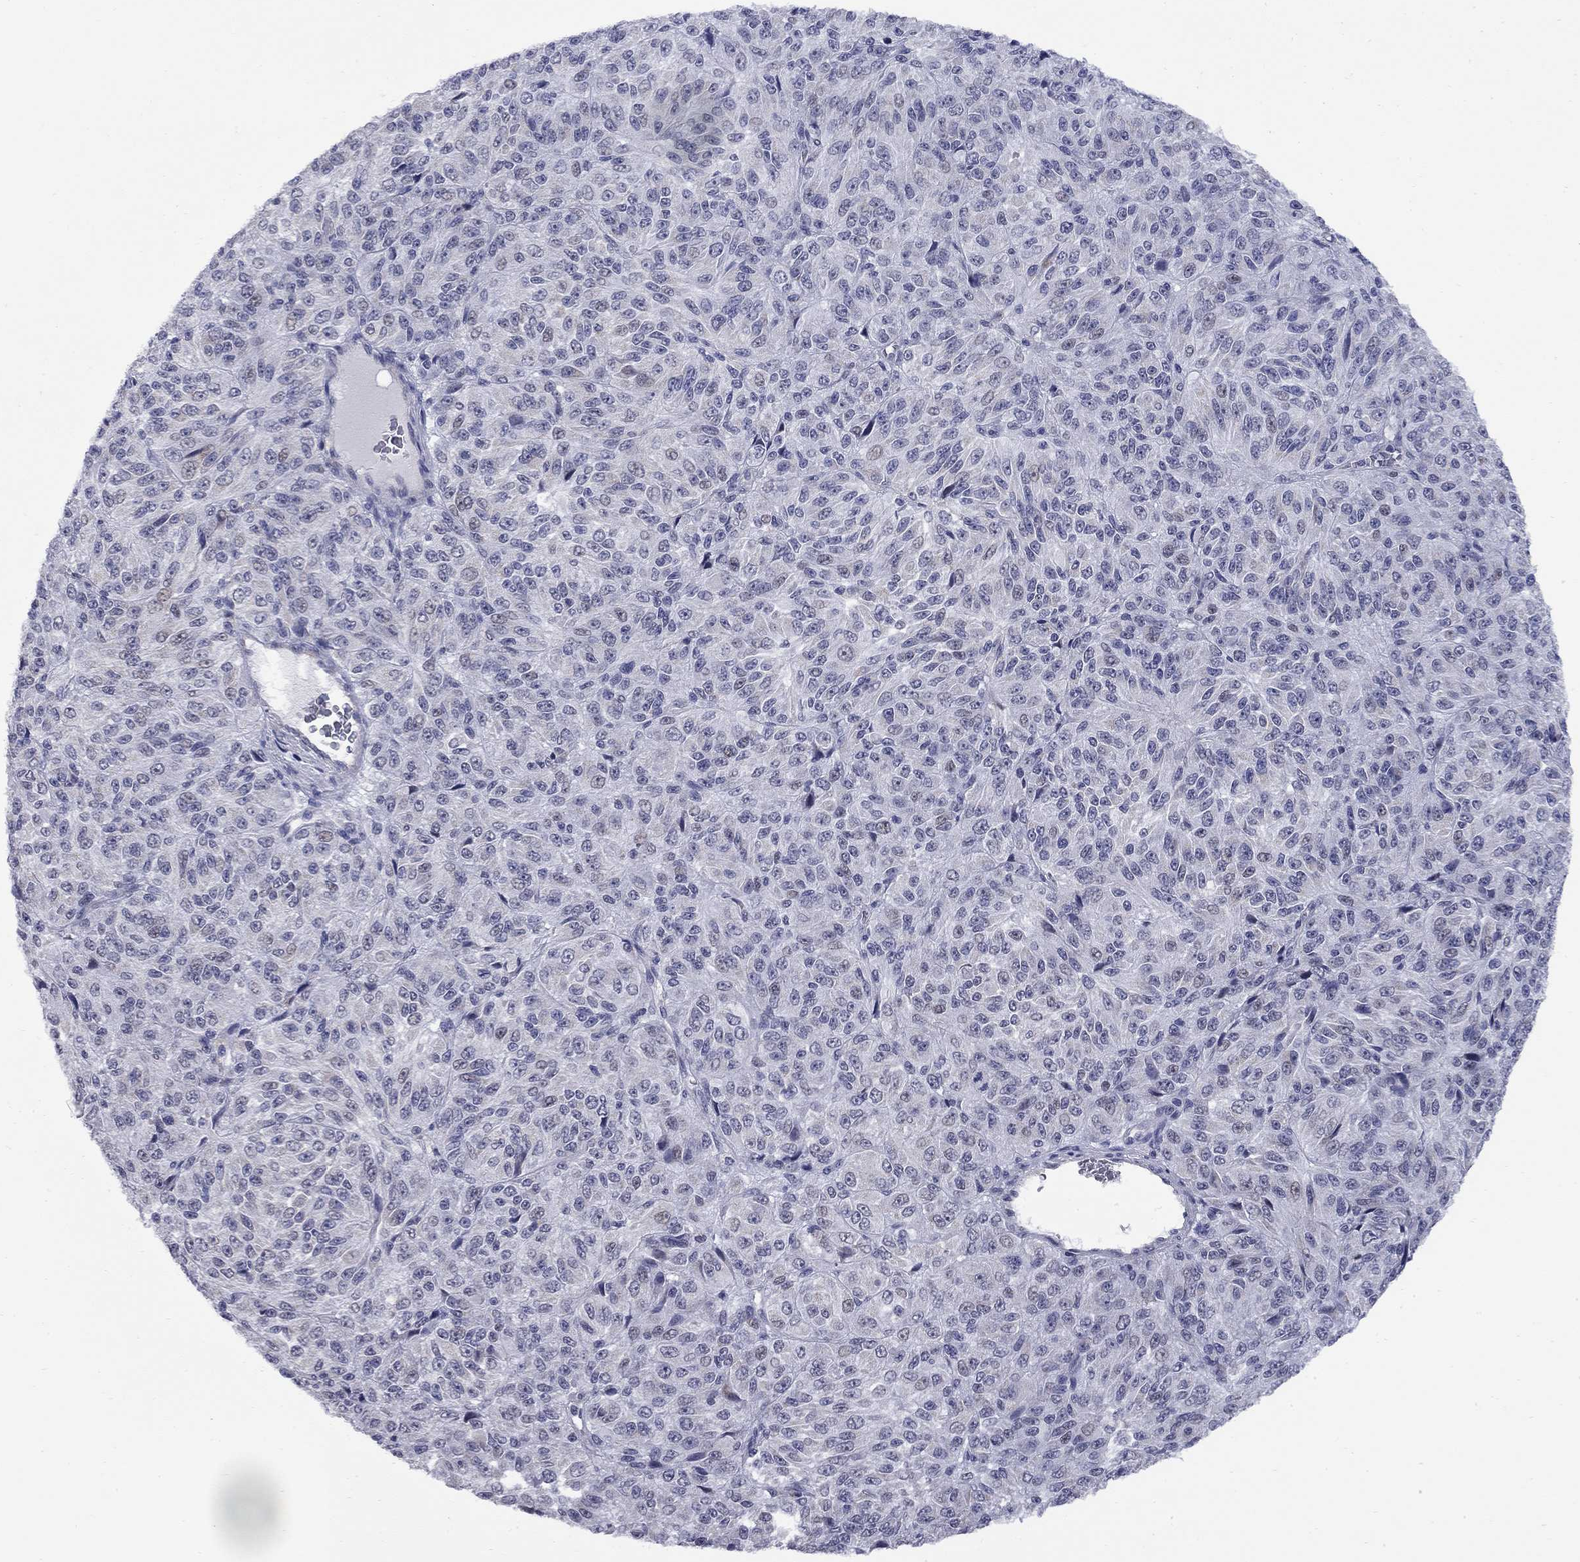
{"staining": {"intensity": "negative", "quantity": "none", "location": "none"}, "tissue": "melanoma", "cell_type": "Tumor cells", "image_type": "cancer", "snomed": [{"axis": "morphology", "description": "Malignant melanoma, Metastatic site"}, {"axis": "topography", "description": "Brain"}], "caption": "DAB (3,3'-diaminobenzidine) immunohistochemical staining of human malignant melanoma (metastatic site) demonstrates no significant staining in tumor cells.", "gene": "HTR4", "patient": {"sex": "female", "age": 56}}